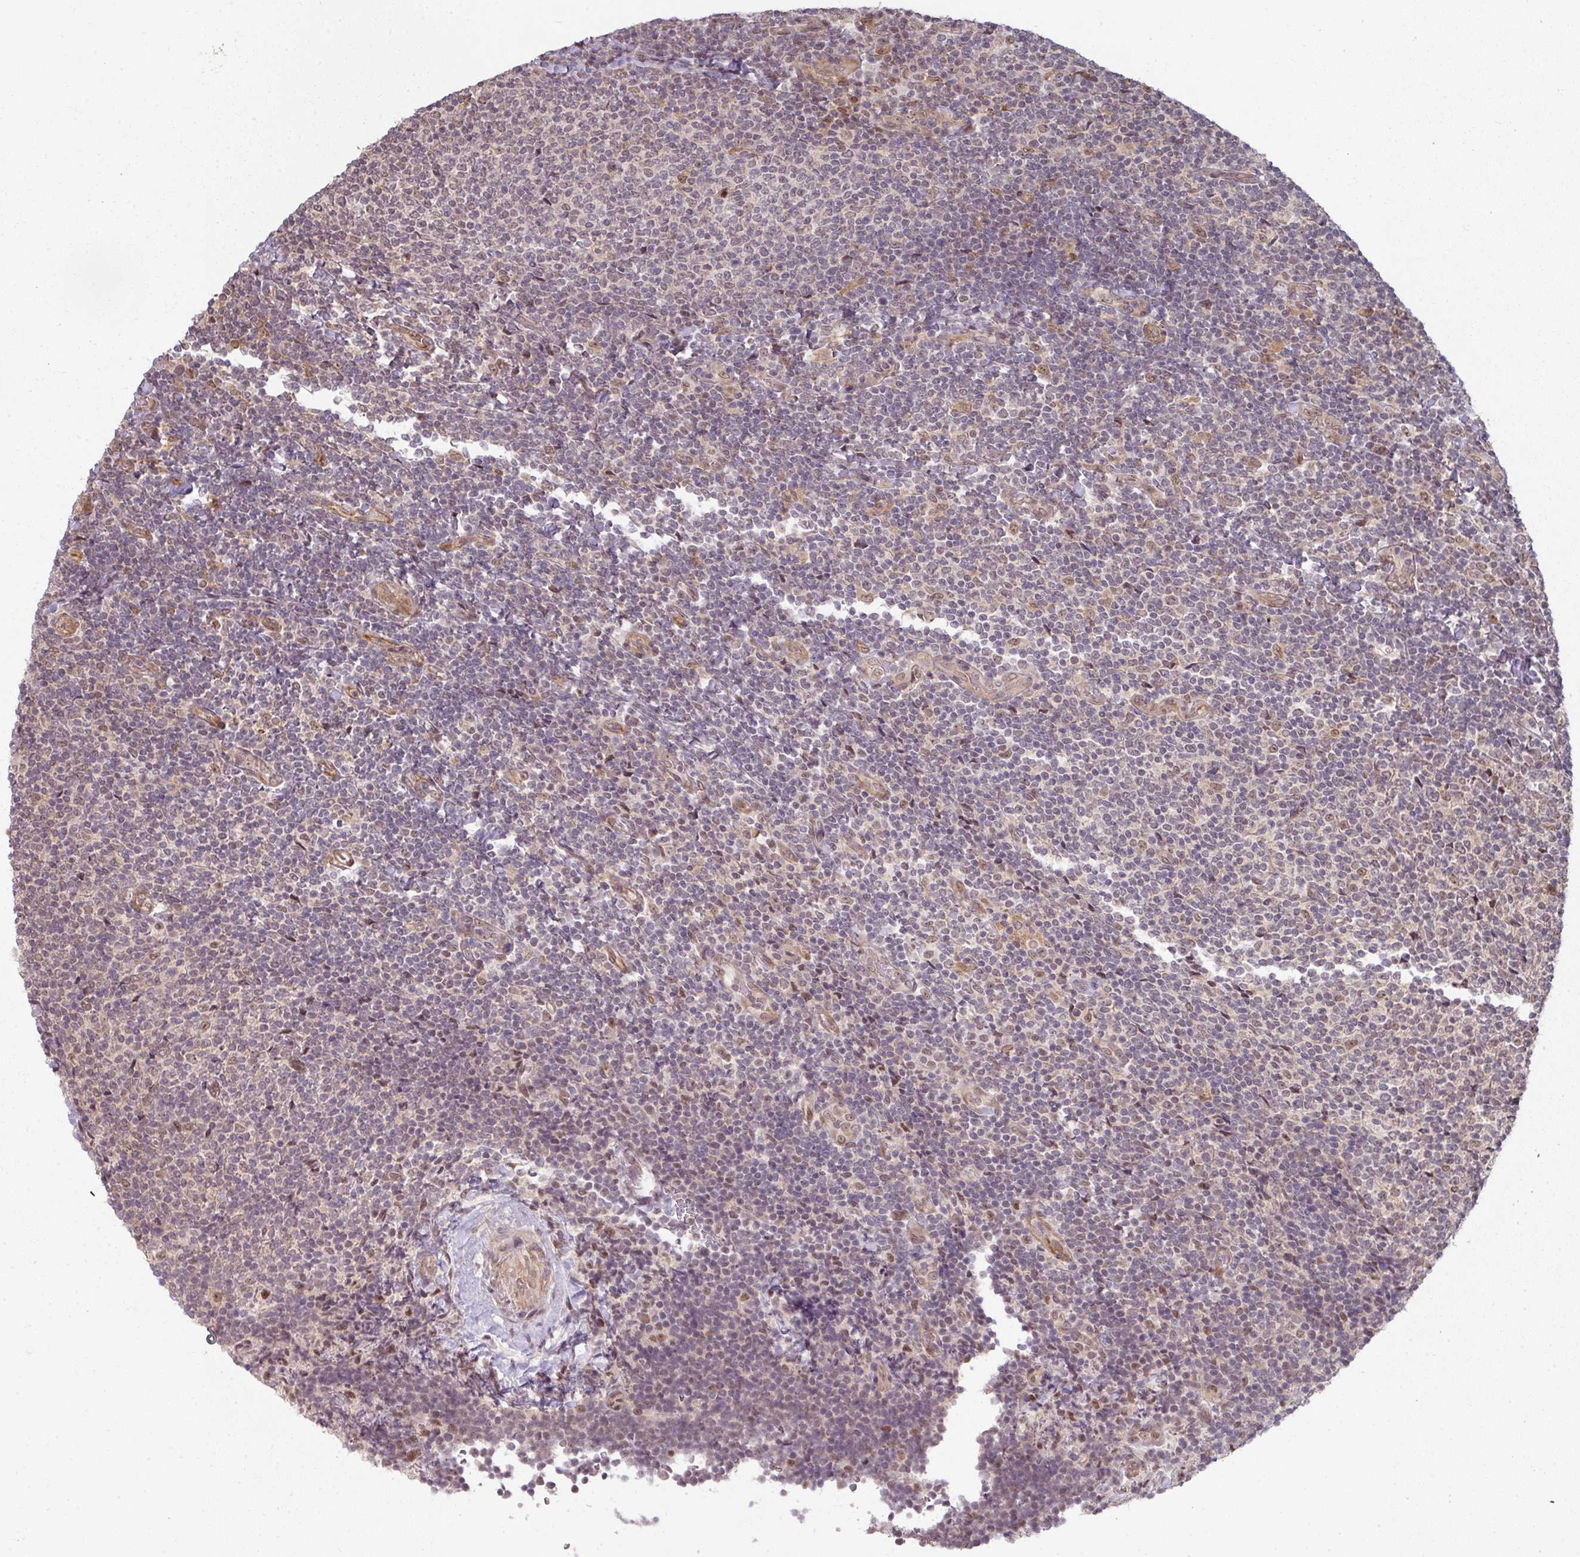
{"staining": {"intensity": "negative", "quantity": "none", "location": "none"}, "tissue": "lymphoma", "cell_type": "Tumor cells", "image_type": "cancer", "snomed": [{"axis": "morphology", "description": "Malignant lymphoma, non-Hodgkin's type, Low grade"}, {"axis": "topography", "description": "Lymph node"}], "caption": "Immunohistochemistry of human low-grade malignant lymphoma, non-Hodgkin's type shows no staining in tumor cells.", "gene": "GTF2H3", "patient": {"sex": "male", "age": 52}}